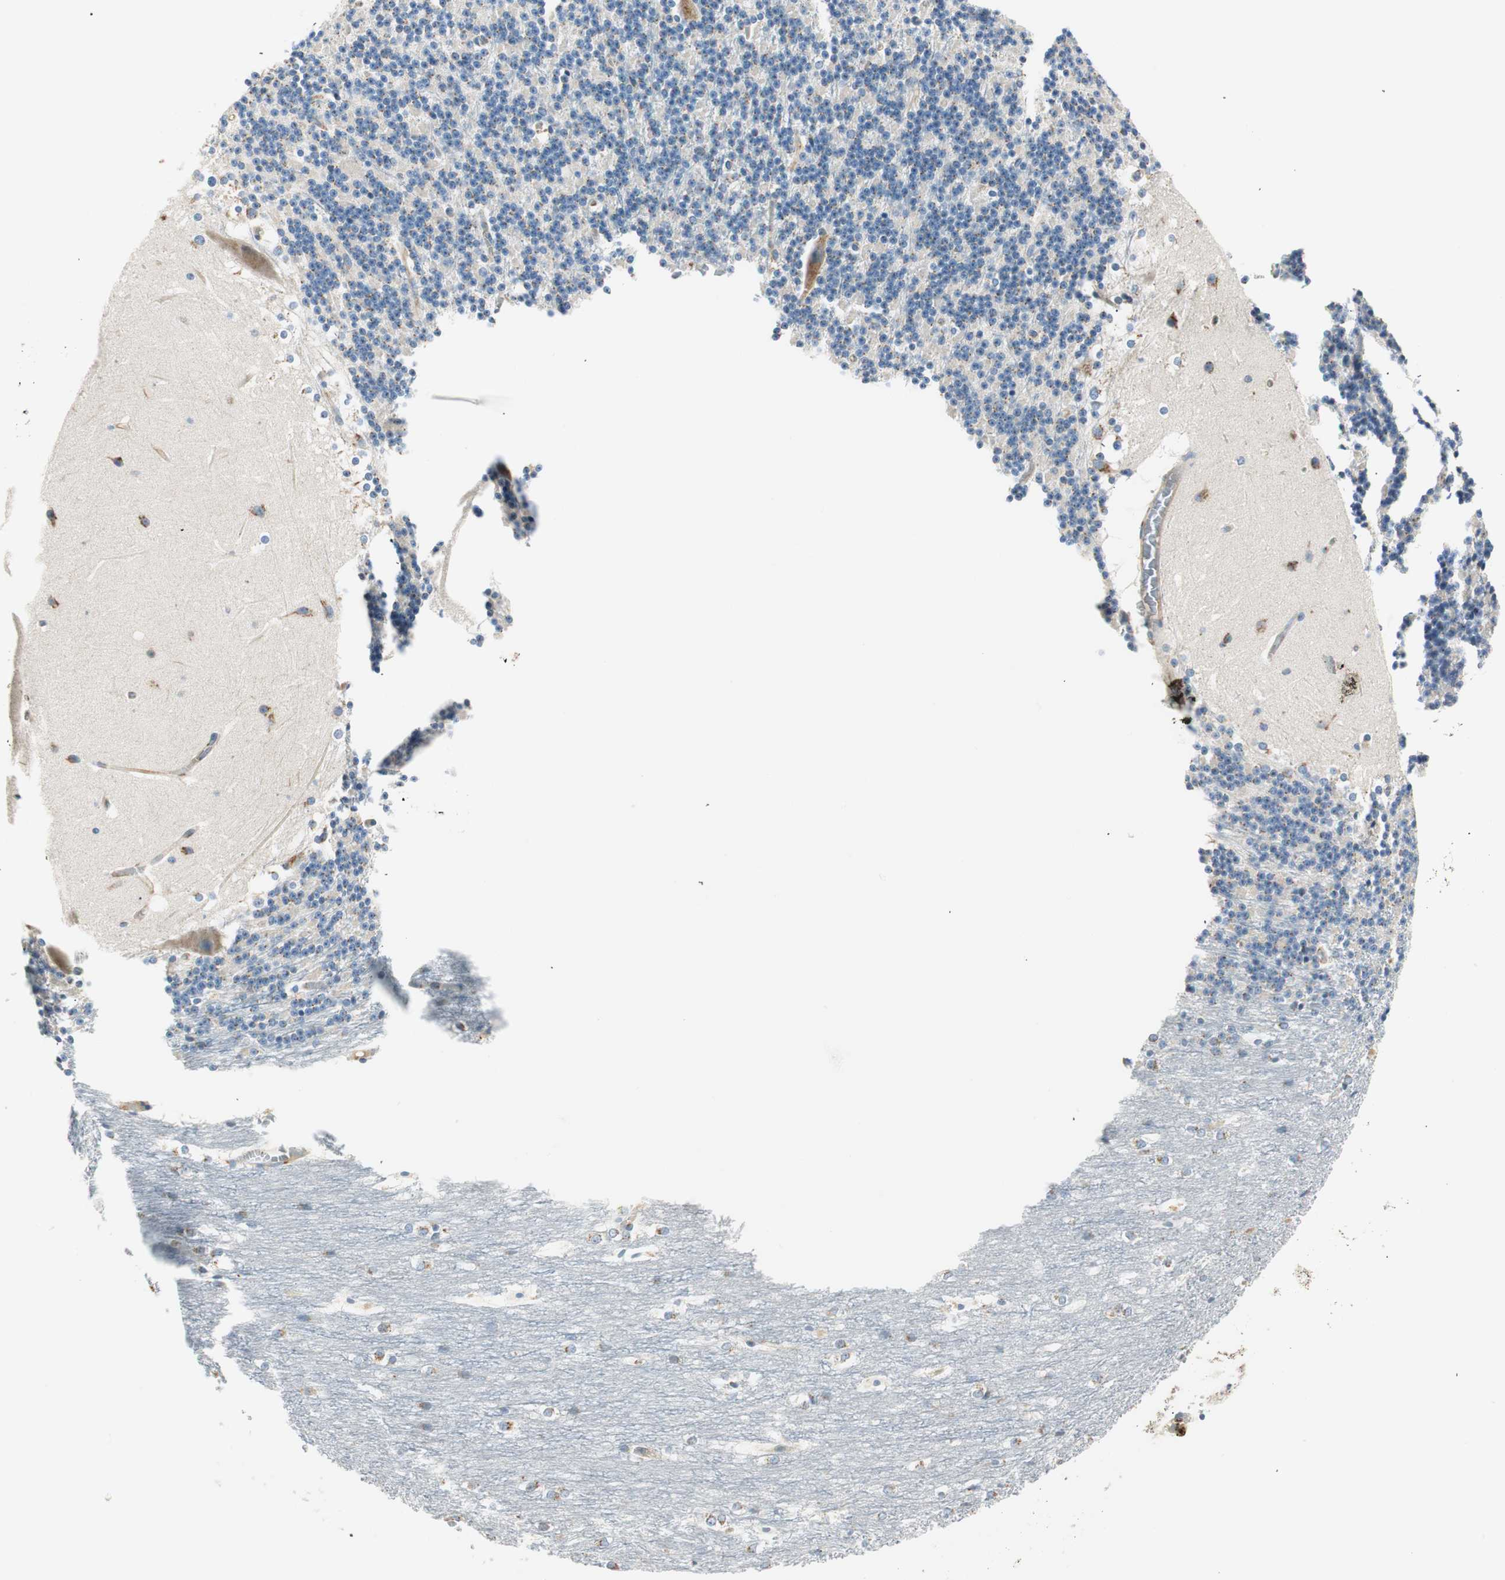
{"staining": {"intensity": "moderate", "quantity": "<25%", "location": "cytoplasmic/membranous"}, "tissue": "cerebellum", "cell_type": "Cells in granular layer", "image_type": "normal", "snomed": [{"axis": "morphology", "description": "Normal tissue, NOS"}, {"axis": "topography", "description": "Cerebellum"}], "caption": "Immunohistochemistry (DAB (3,3'-diaminobenzidine)) staining of benign human cerebellum demonstrates moderate cytoplasmic/membranous protein expression in approximately <25% of cells in granular layer.", "gene": "TMF1", "patient": {"sex": "female", "age": 19}}